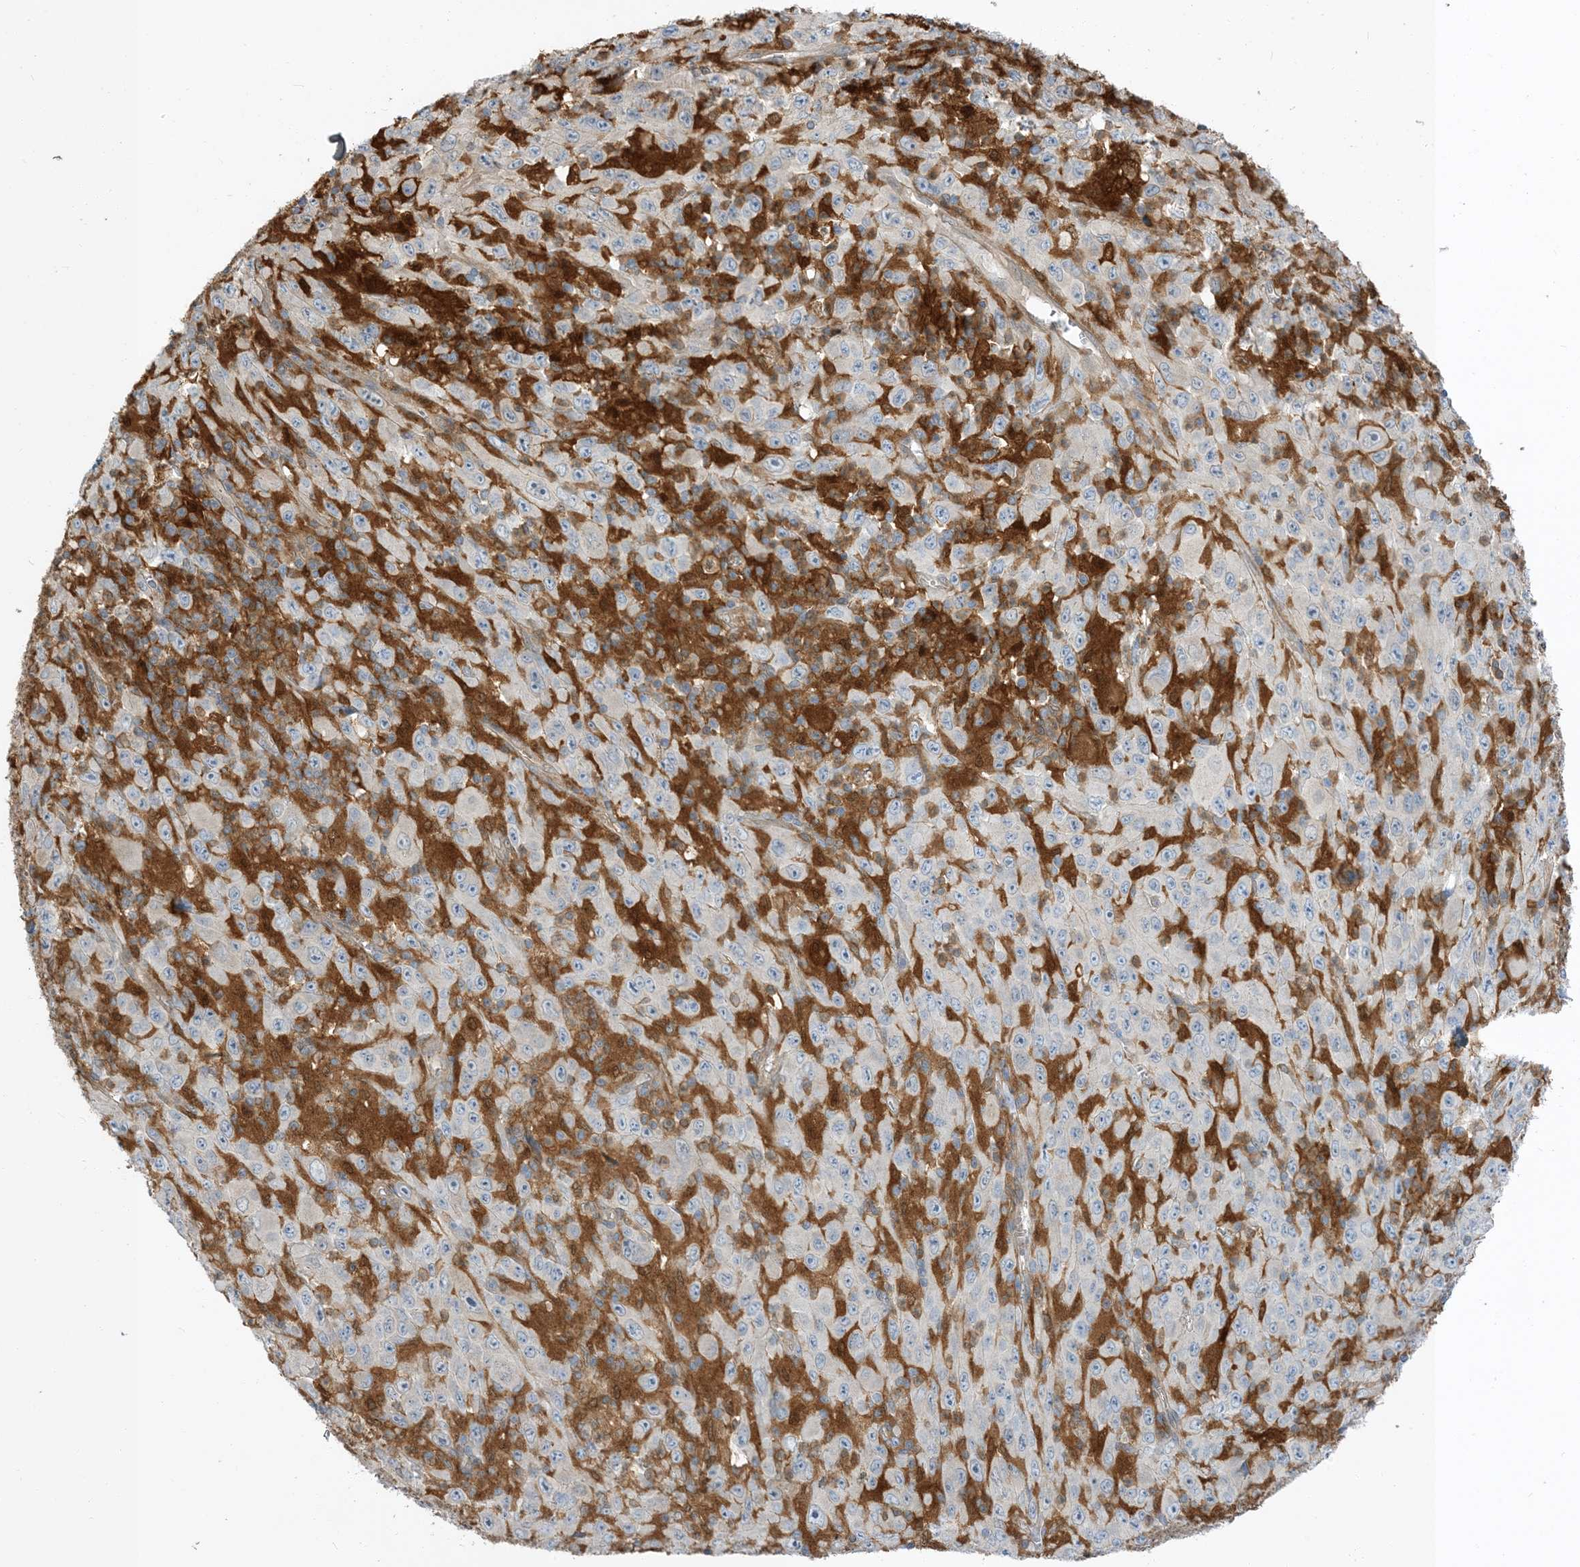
{"staining": {"intensity": "negative", "quantity": "none", "location": "none"}, "tissue": "melanoma", "cell_type": "Tumor cells", "image_type": "cancer", "snomed": [{"axis": "morphology", "description": "Malignant melanoma, Metastatic site"}, {"axis": "topography", "description": "Skin"}], "caption": "The histopathology image shows no staining of tumor cells in melanoma.", "gene": "NAGK", "patient": {"sex": "female", "age": 56}}